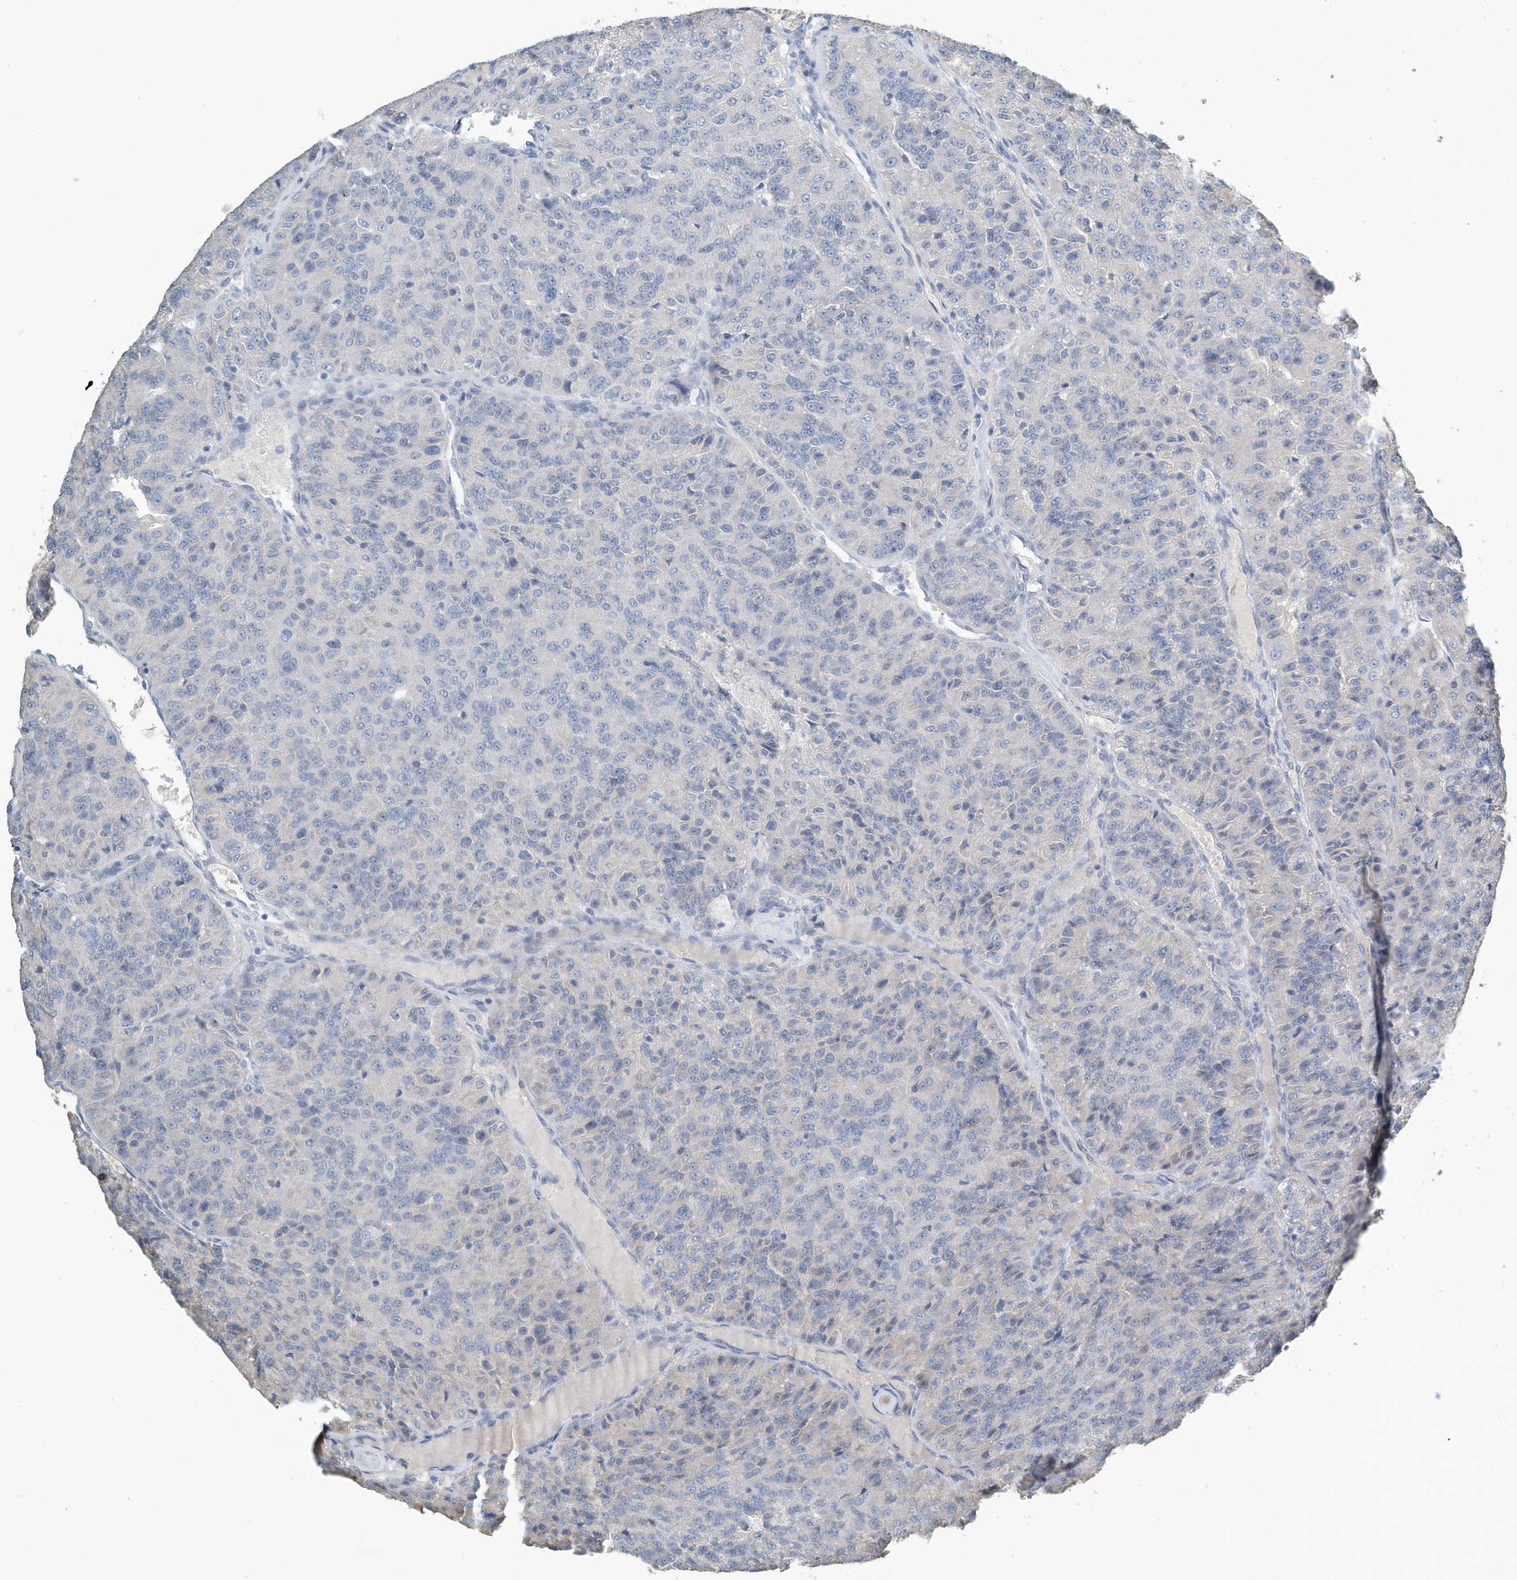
{"staining": {"intensity": "negative", "quantity": "none", "location": "none"}, "tissue": "renal cancer", "cell_type": "Tumor cells", "image_type": "cancer", "snomed": [{"axis": "morphology", "description": "Adenocarcinoma, NOS"}, {"axis": "topography", "description": "Kidney"}], "caption": "Image shows no protein staining in tumor cells of renal adenocarcinoma tissue.", "gene": "UGT2B4", "patient": {"sex": "female", "age": 63}}